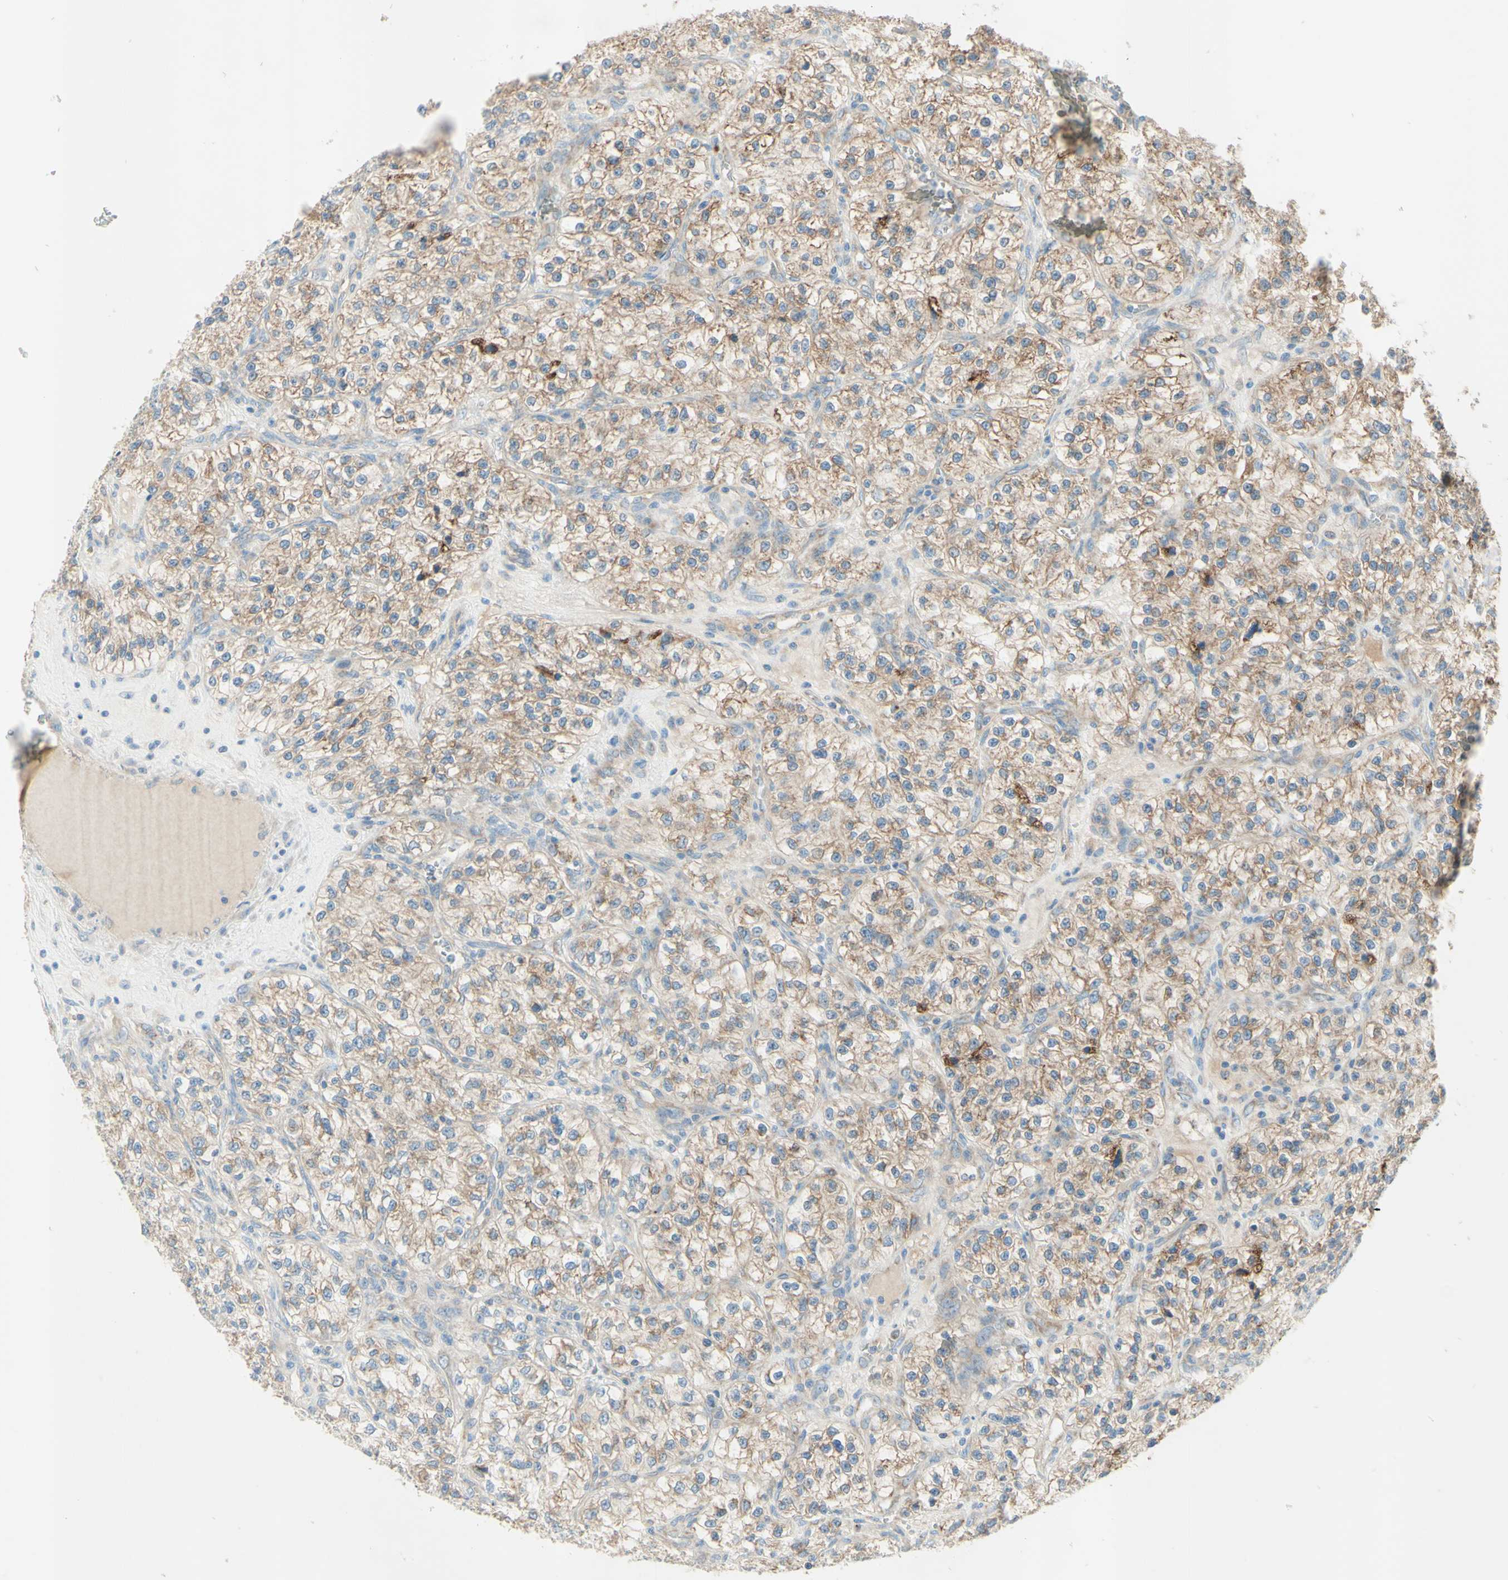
{"staining": {"intensity": "moderate", "quantity": ">75%", "location": "cytoplasmic/membranous"}, "tissue": "renal cancer", "cell_type": "Tumor cells", "image_type": "cancer", "snomed": [{"axis": "morphology", "description": "Adenocarcinoma, NOS"}, {"axis": "topography", "description": "Kidney"}], "caption": "Renal adenocarcinoma stained for a protein shows moderate cytoplasmic/membranous positivity in tumor cells.", "gene": "ARMC10", "patient": {"sex": "female", "age": 57}}